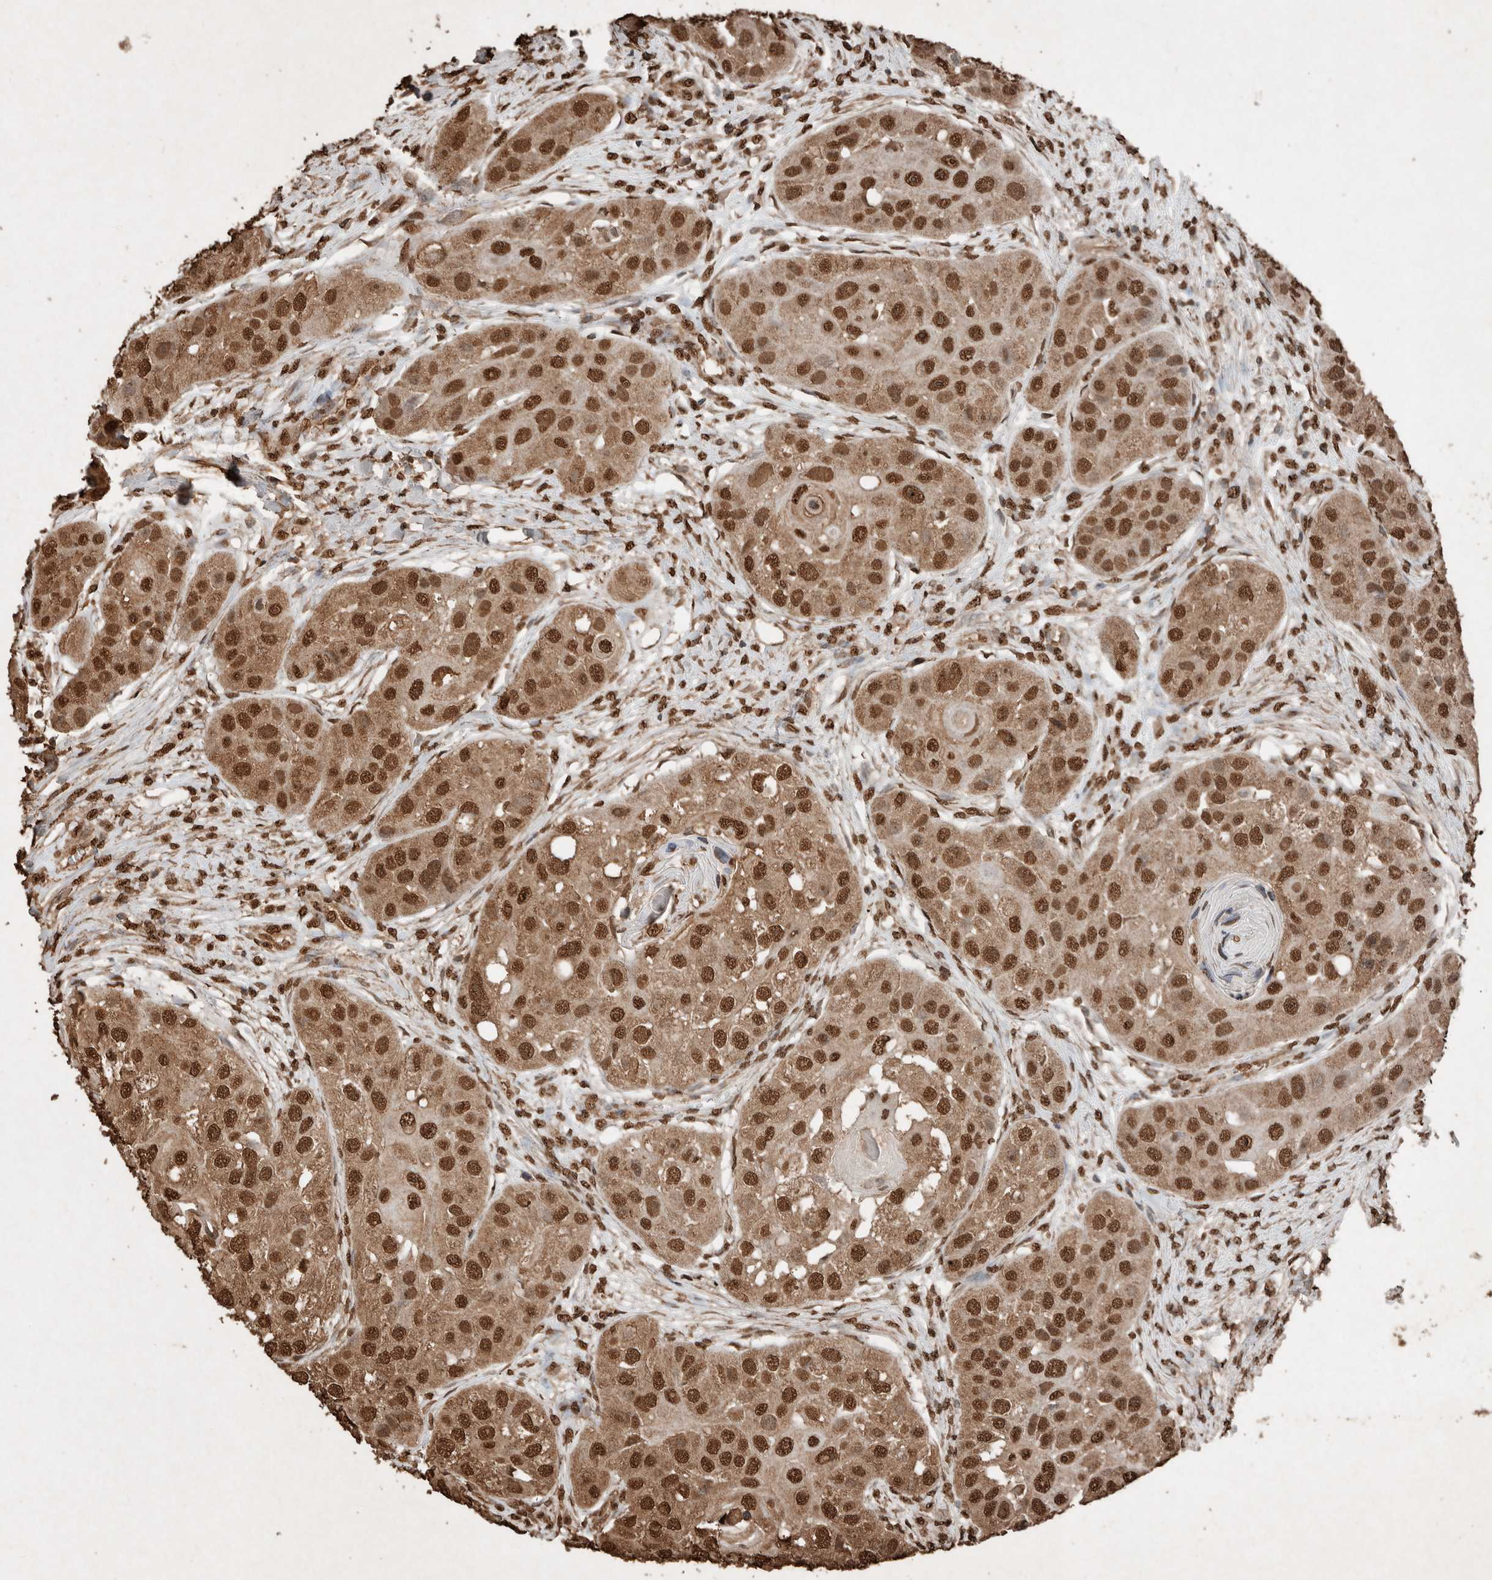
{"staining": {"intensity": "strong", "quantity": ">75%", "location": "cytoplasmic/membranous,nuclear"}, "tissue": "head and neck cancer", "cell_type": "Tumor cells", "image_type": "cancer", "snomed": [{"axis": "morphology", "description": "Normal tissue, NOS"}, {"axis": "morphology", "description": "Squamous cell carcinoma, NOS"}, {"axis": "topography", "description": "Skeletal muscle"}, {"axis": "topography", "description": "Head-Neck"}], "caption": "This micrograph displays immunohistochemistry staining of head and neck cancer (squamous cell carcinoma), with high strong cytoplasmic/membranous and nuclear positivity in about >75% of tumor cells.", "gene": "FSTL3", "patient": {"sex": "male", "age": 51}}